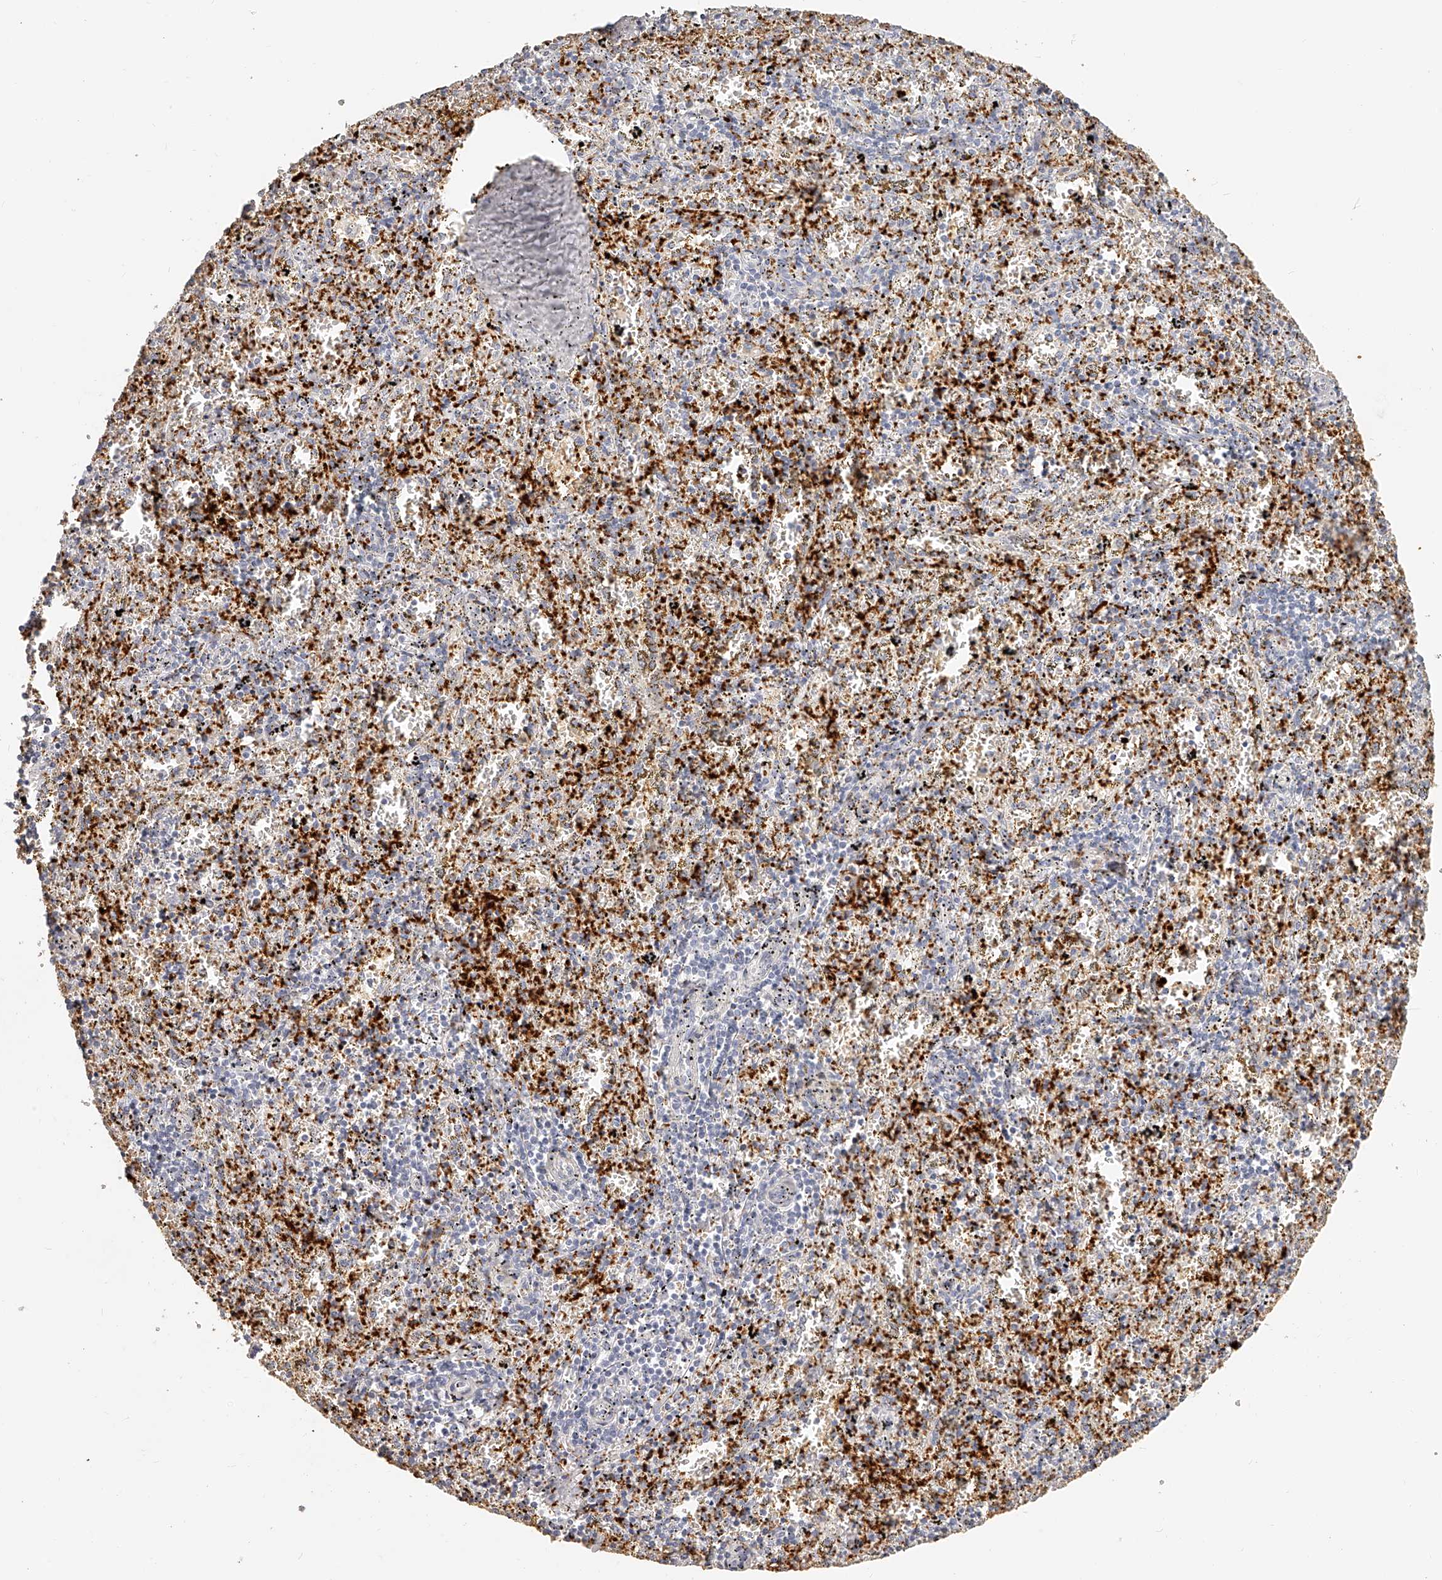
{"staining": {"intensity": "negative", "quantity": "none", "location": "none"}, "tissue": "spleen", "cell_type": "Cells in red pulp", "image_type": "normal", "snomed": [{"axis": "morphology", "description": "Normal tissue, NOS"}, {"axis": "topography", "description": "Spleen"}], "caption": "DAB immunohistochemical staining of normal human spleen displays no significant expression in cells in red pulp. (Brightfield microscopy of DAB (3,3'-diaminobenzidine) immunohistochemistry (IHC) at high magnification).", "gene": "ITGB3", "patient": {"sex": "male", "age": 11}}